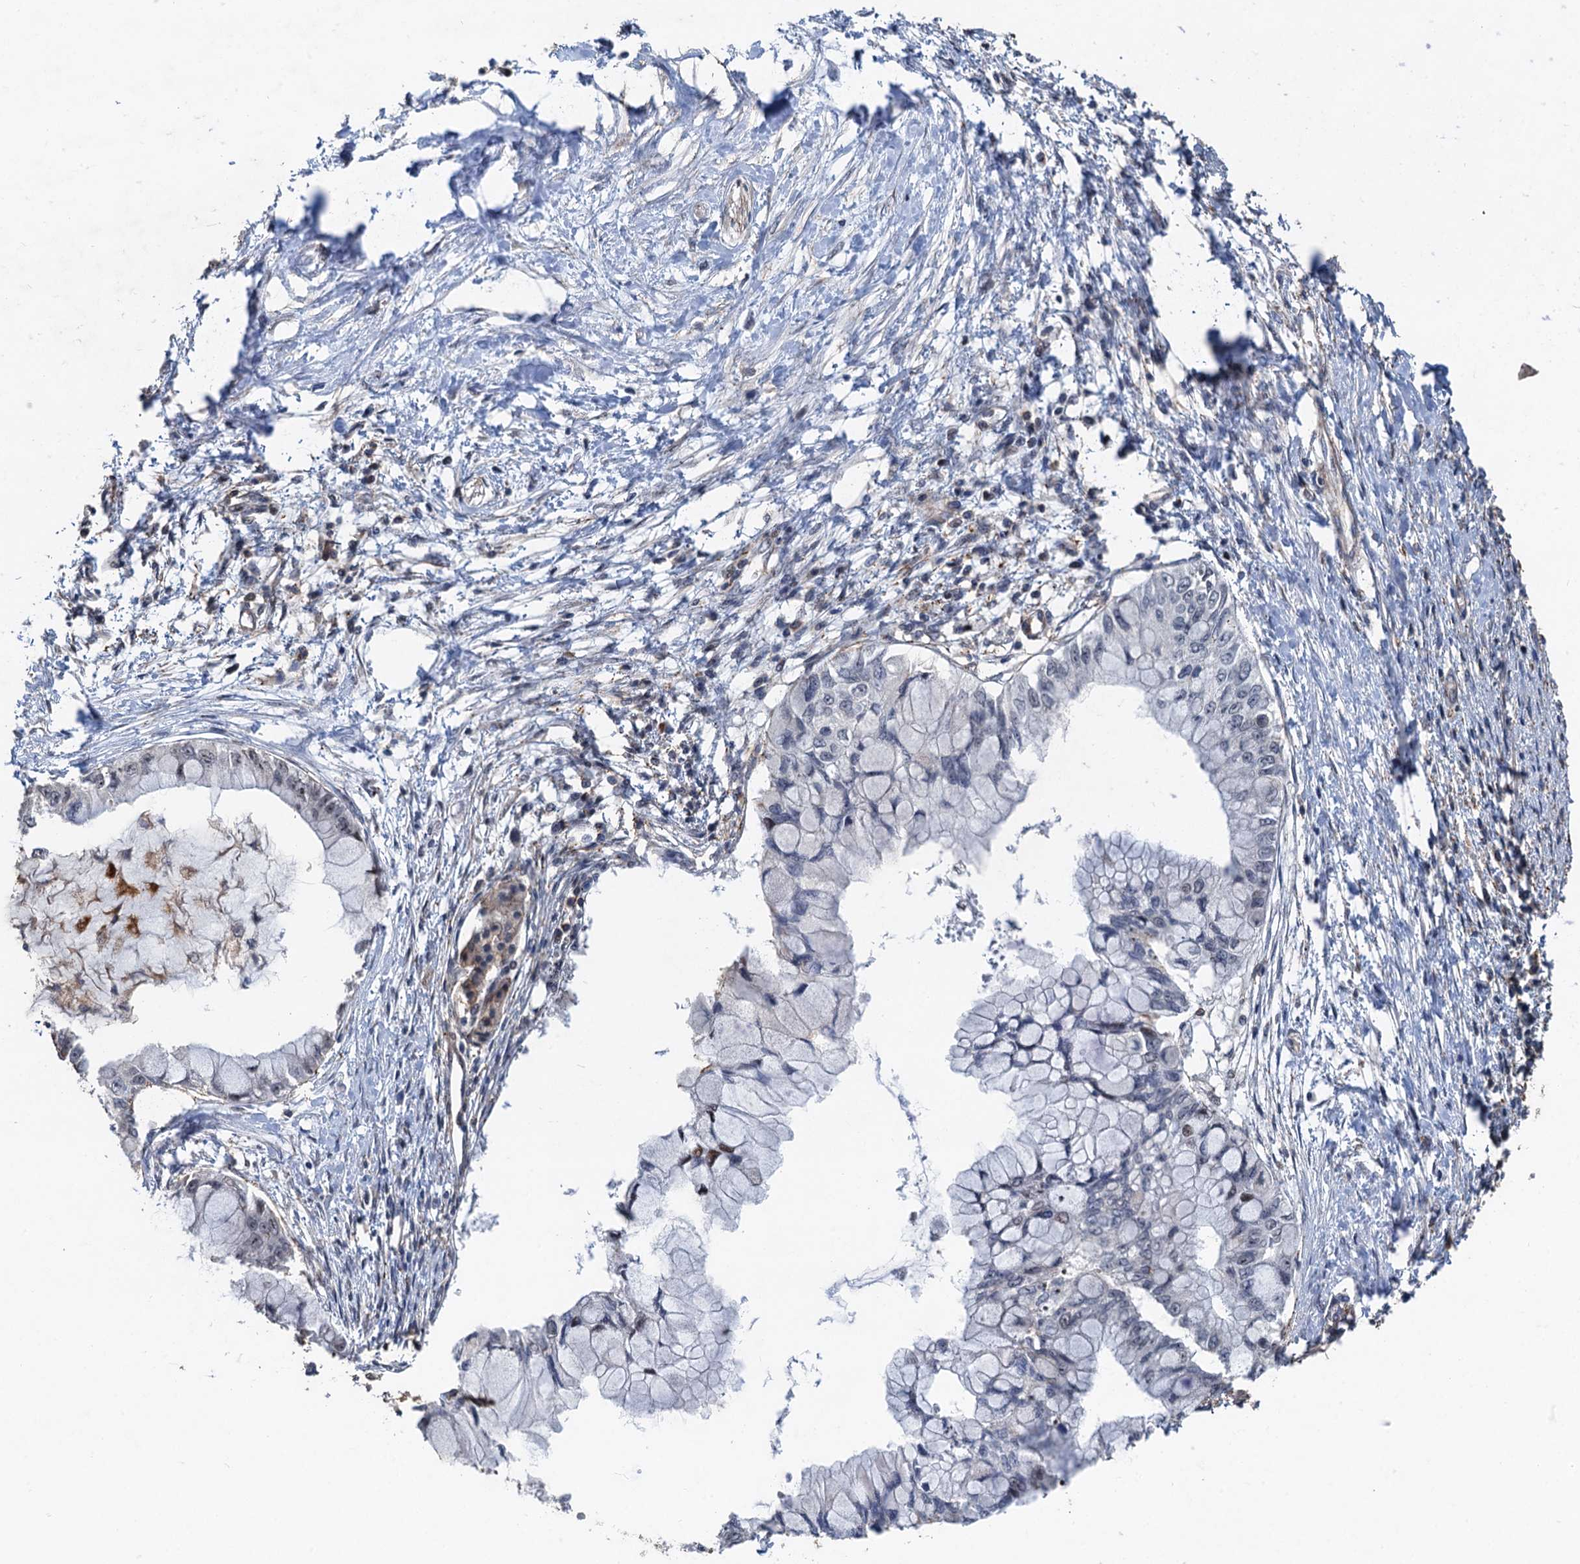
{"staining": {"intensity": "negative", "quantity": "none", "location": "none"}, "tissue": "pancreatic cancer", "cell_type": "Tumor cells", "image_type": "cancer", "snomed": [{"axis": "morphology", "description": "Adenocarcinoma, NOS"}, {"axis": "topography", "description": "Pancreas"}], "caption": "Adenocarcinoma (pancreatic) was stained to show a protein in brown. There is no significant positivity in tumor cells. (Brightfield microscopy of DAB immunohistochemistry at high magnification).", "gene": "TMA16", "patient": {"sex": "male", "age": 48}}